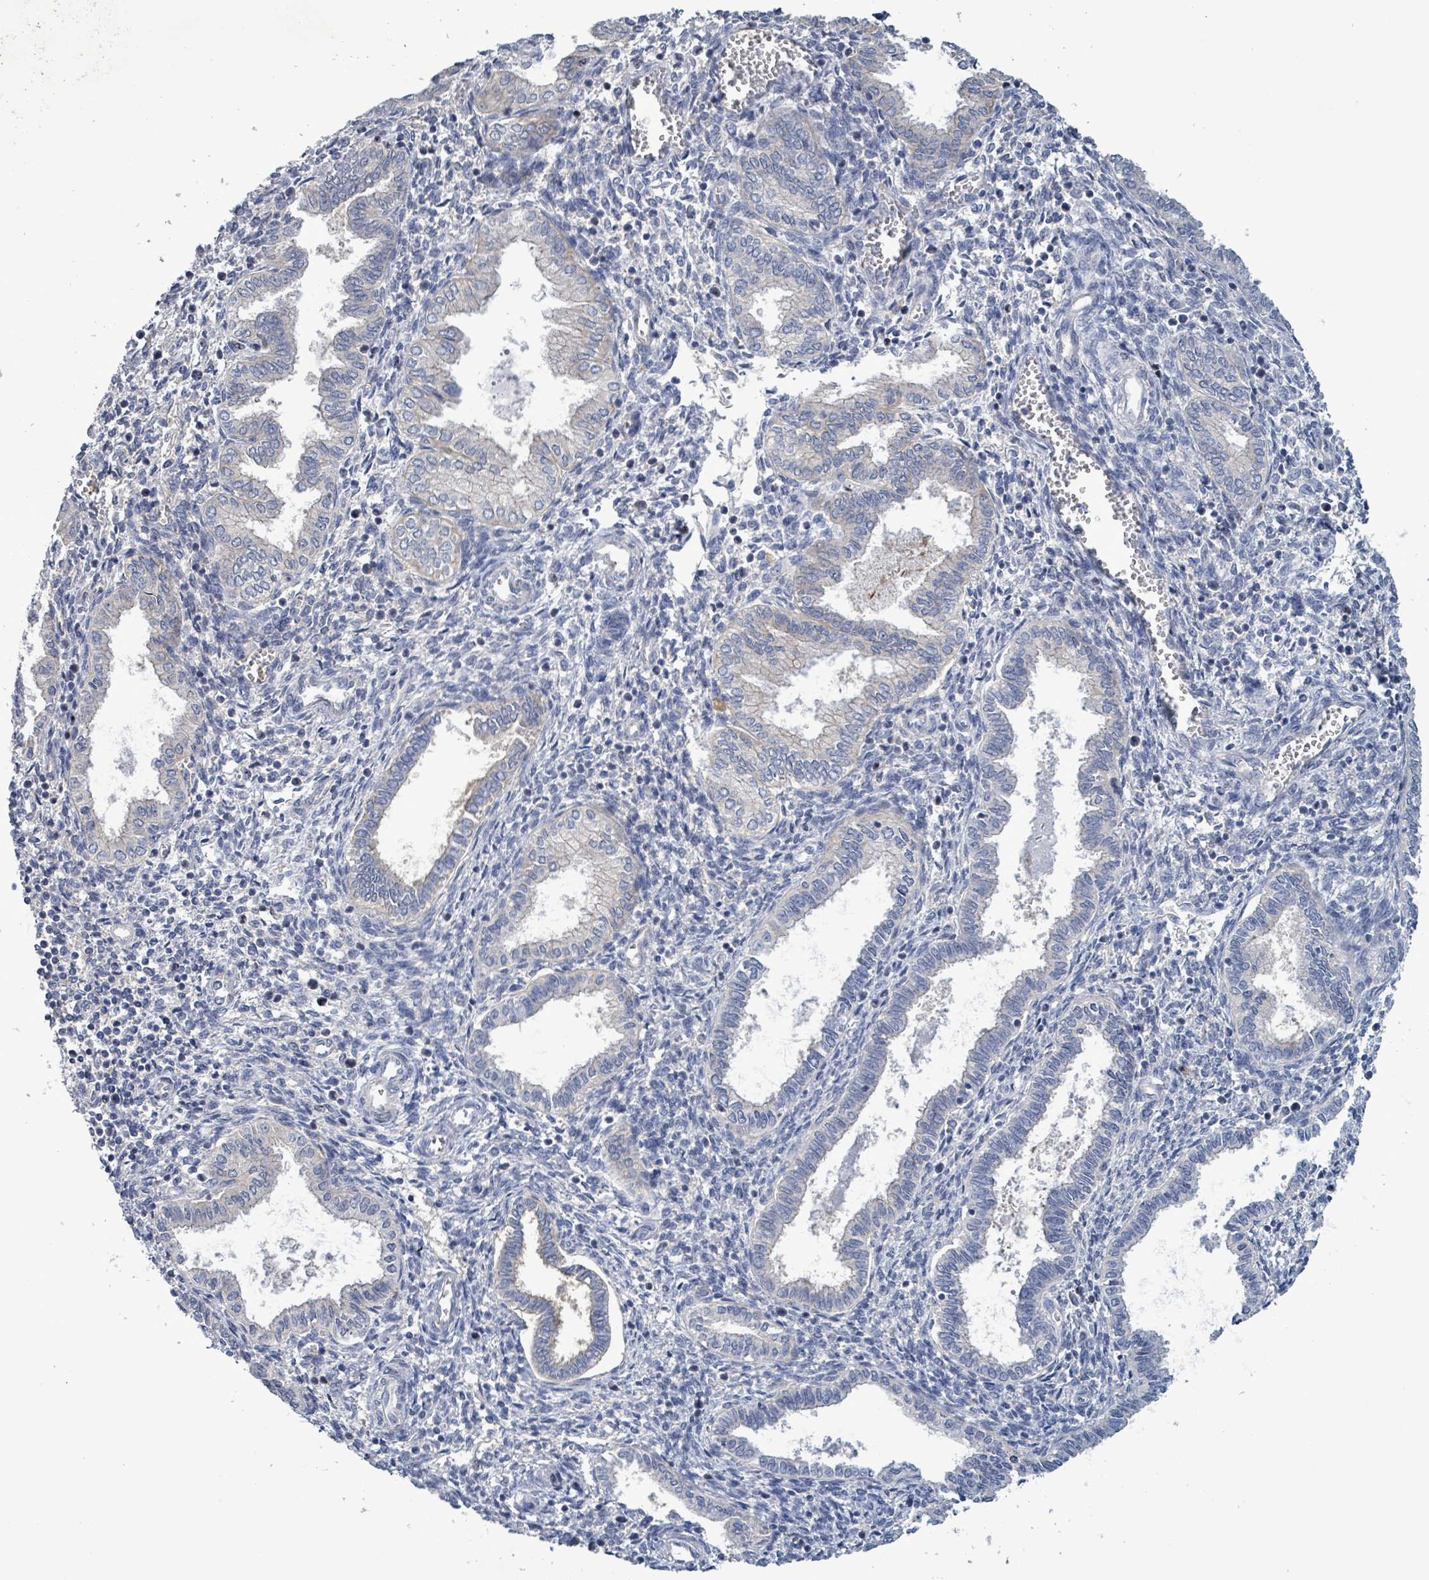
{"staining": {"intensity": "negative", "quantity": "none", "location": "none"}, "tissue": "endometrium", "cell_type": "Cells in endometrial stroma", "image_type": "normal", "snomed": [{"axis": "morphology", "description": "Normal tissue, NOS"}, {"axis": "topography", "description": "Endometrium"}], "caption": "Immunohistochemical staining of benign human endometrium shows no significant positivity in cells in endometrial stroma. (DAB immunohistochemistry with hematoxylin counter stain).", "gene": "HRAS", "patient": {"sex": "female", "age": 37}}